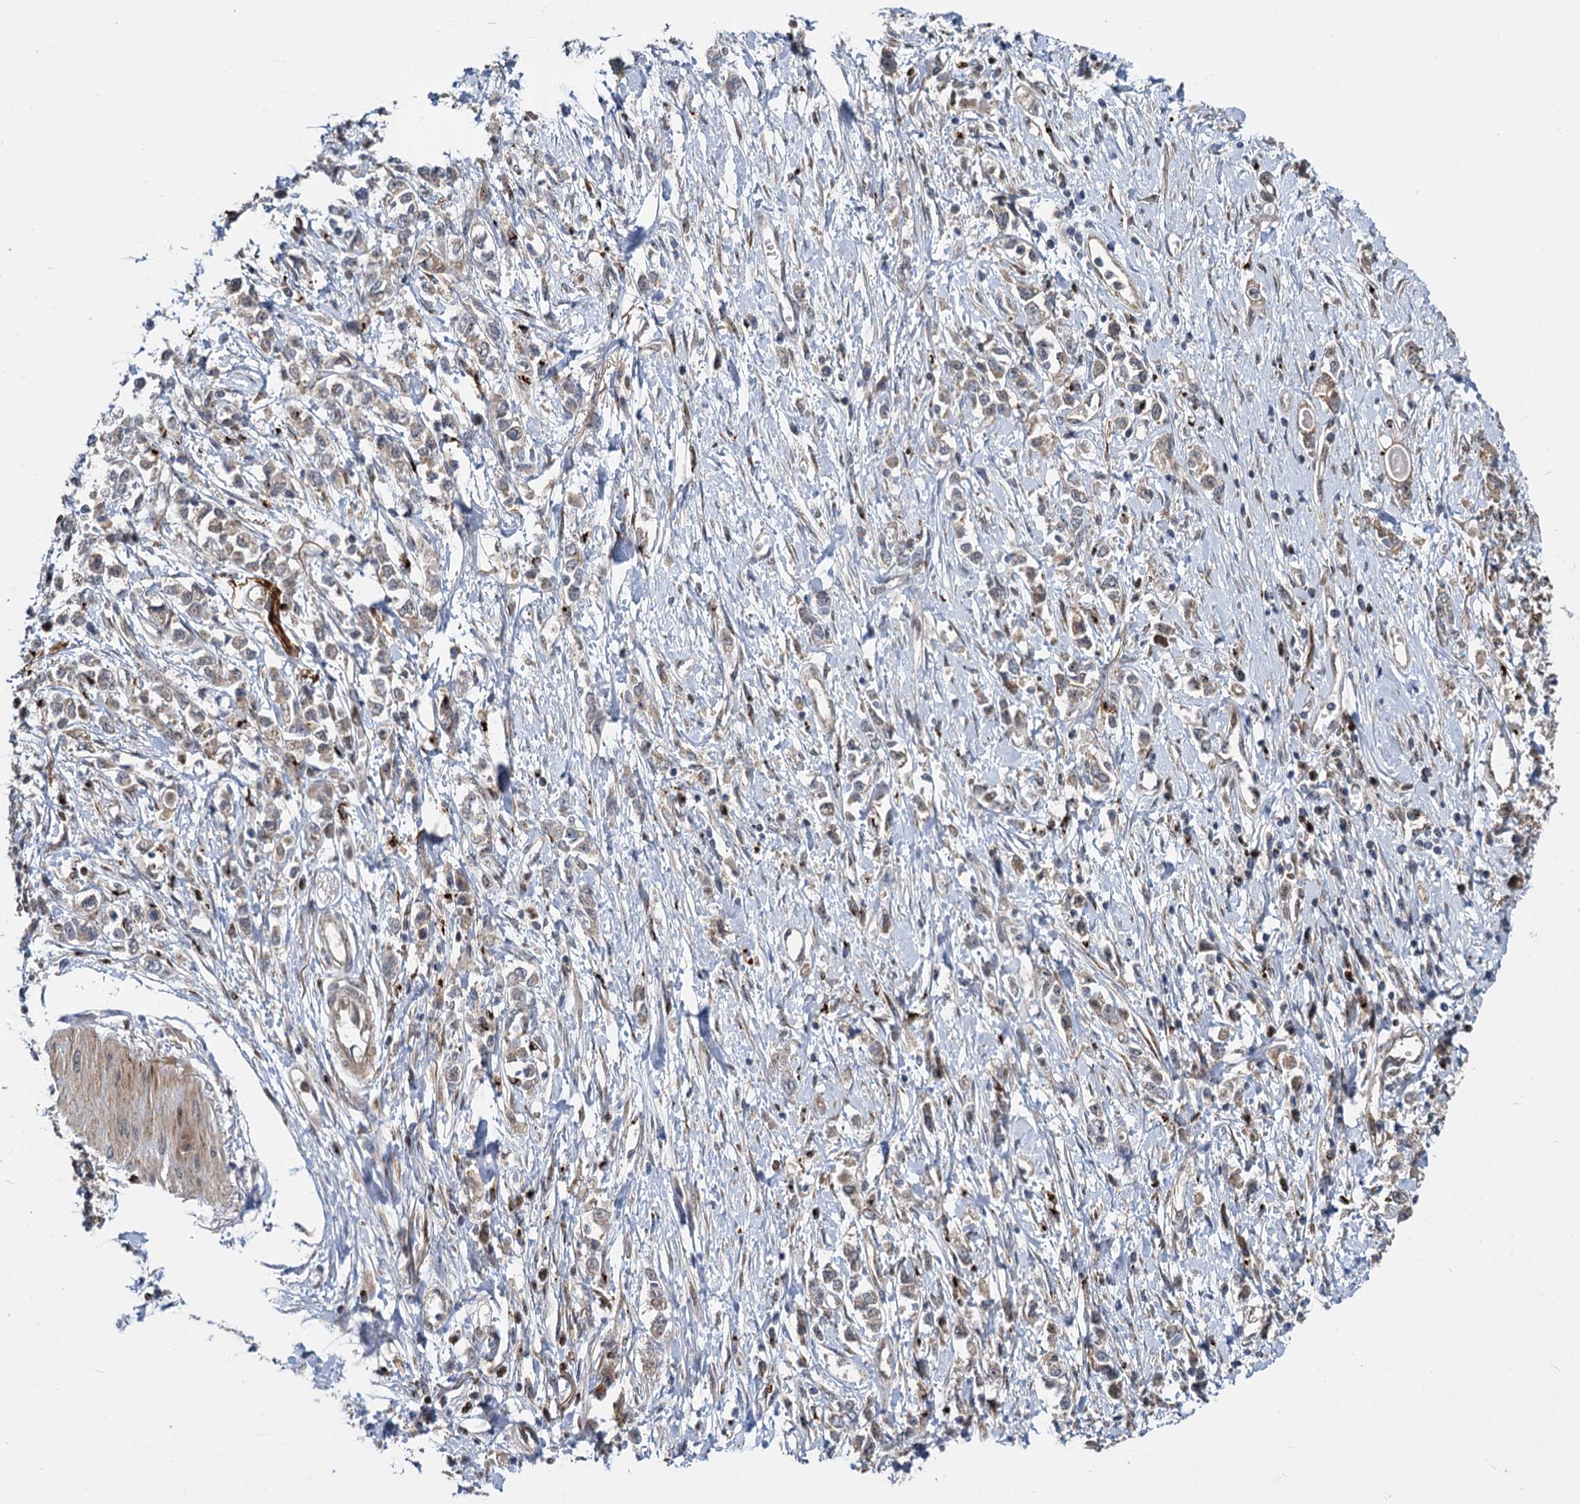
{"staining": {"intensity": "weak", "quantity": ">75%", "location": "cytoplasmic/membranous"}, "tissue": "stomach cancer", "cell_type": "Tumor cells", "image_type": "cancer", "snomed": [{"axis": "morphology", "description": "Adenocarcinoma, NOS"}, {"axis": "topography", "description": "Stomach"}], "caption": "Immunohistochemical staining of human stomach cancer (adenocarcinoma) exhibits low levels of weak cytoplasmic/membranous protein expression in about >75% of tumor cells.", "gene": "GAL3ST4", "patient": {"sex": "female", "age": 76}}